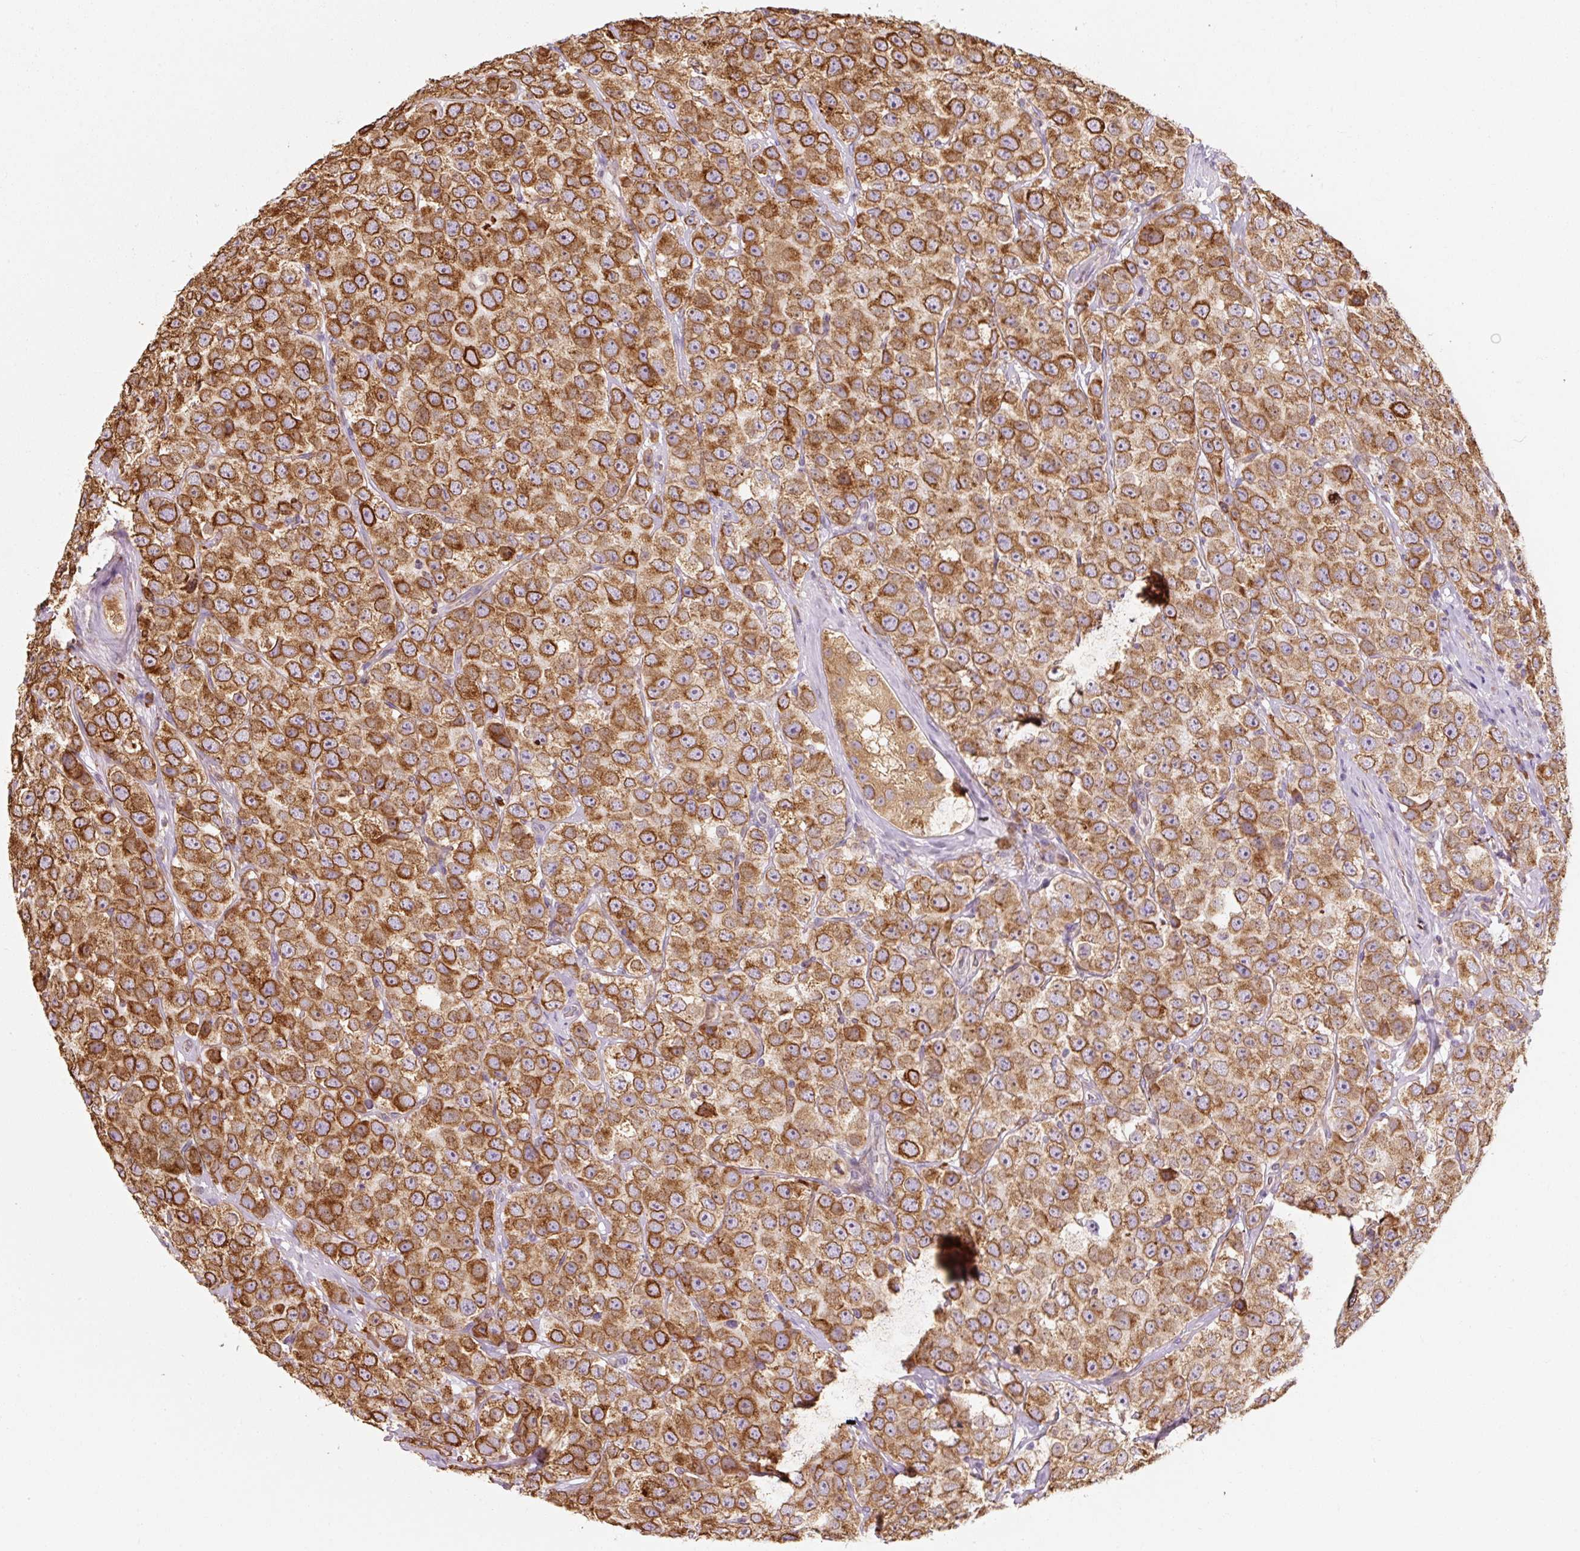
{"staining": {"intensity": "strong", "quantity": ">75%", "location": "cytoplasmic/membranous"}, "tissue": "testis cancer", "cell_type": "Tumor cells", "image_type": "cancer", "snomed": [{"axis": "morphology", "description": "Seminoma, NOS"}, {"axis": "topography", "description": "Testis"}], "caption": "The image exhibits immunohistochemical staining of seminoma (testis). There is strong cytoplasmic/membranous positivity is seen in approximately >75% of tumor cells.", "gene": "PRKCSH", "patient": {"sex": "male", "age": 28}}